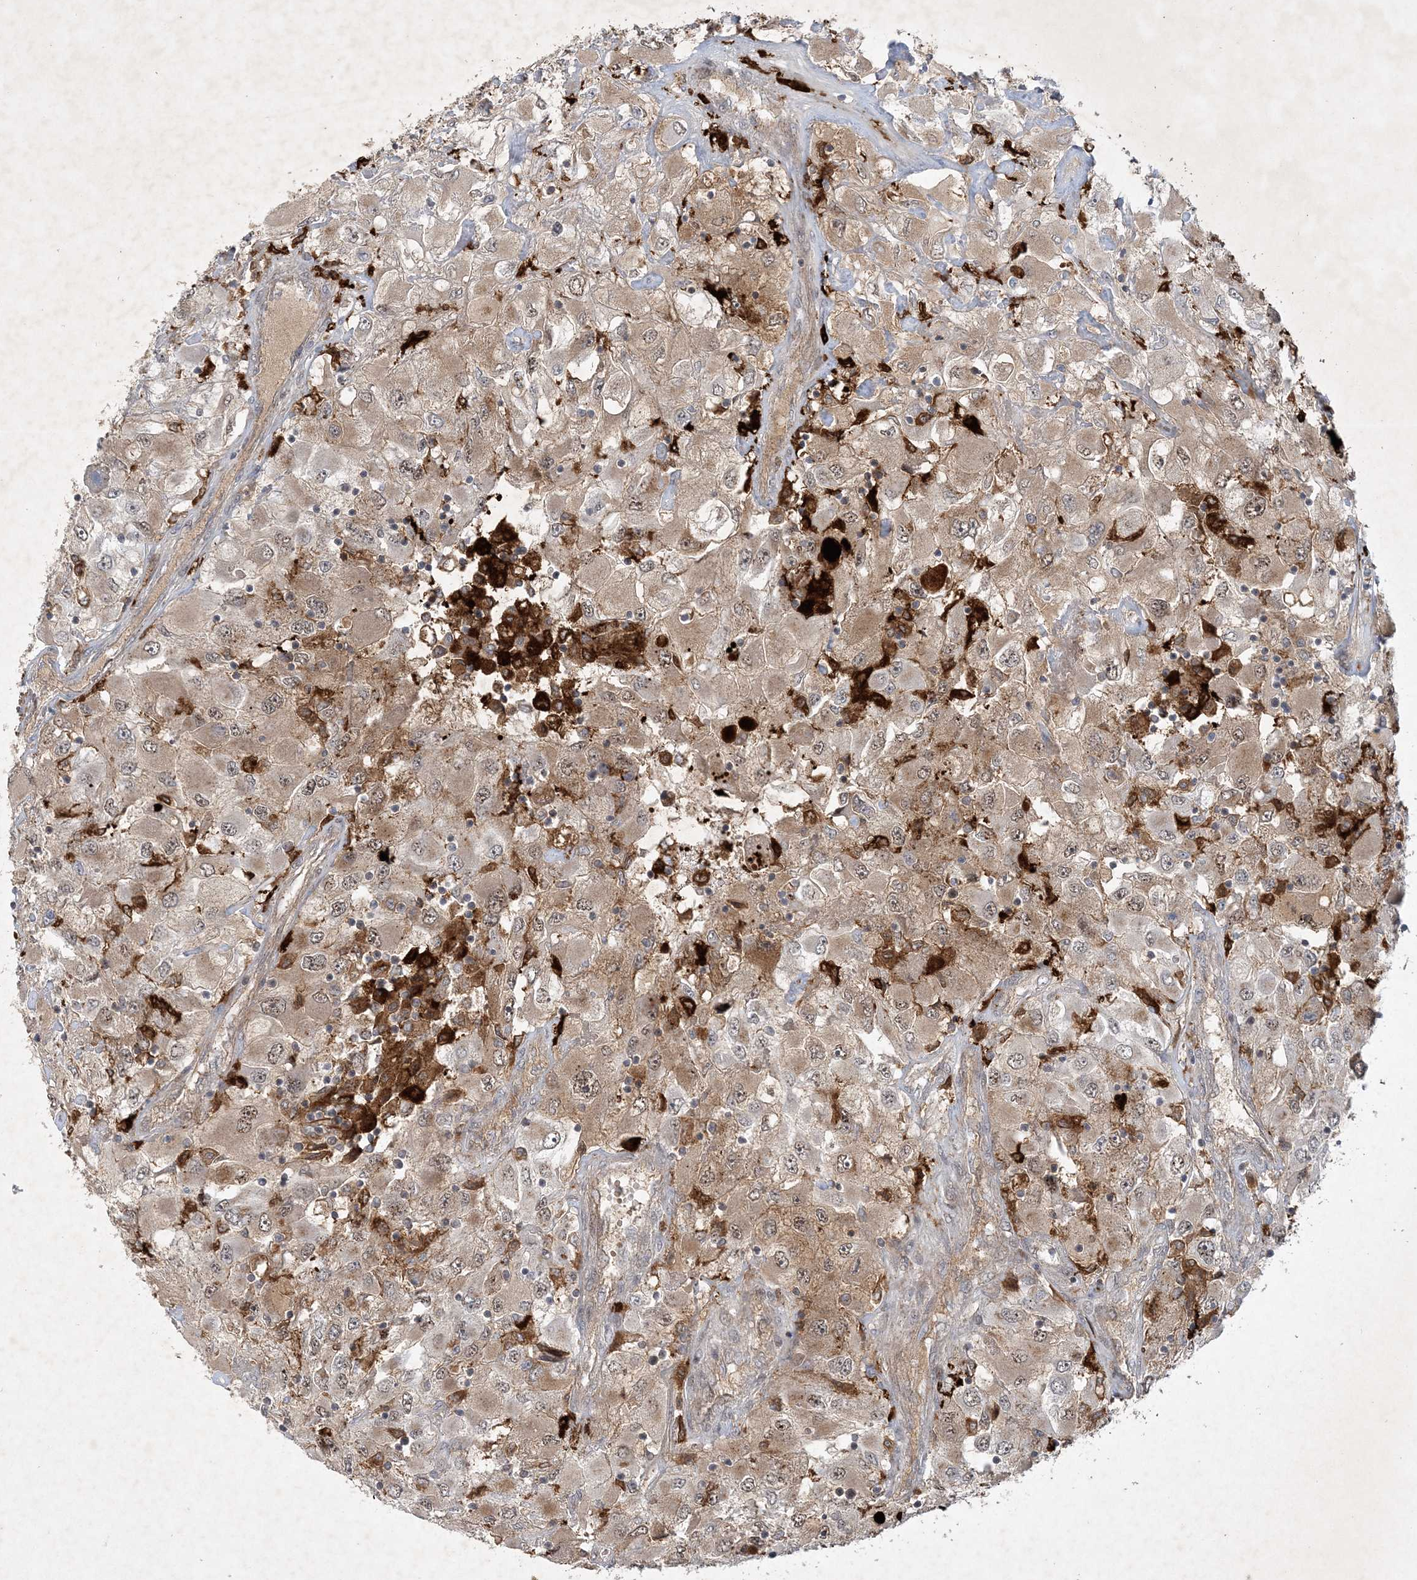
{"staining": {"intensity": "weak", "quantity": ">75%", "location": "cytoplasmic/membranous,nuclear"}, "tissue": "renal cancer", "cell_type": "Tumor cells", "image_type": "cancer", "snomed": [{"axis": "morphology", "description": "Adenocarcinoma, NOS"}, {"axis": "topography", "description": "Kidney"}], "caption": "Protein staining of adenocarcinoma (renal) tissue exhibits weak cytoplasmic/membranous and nuclear staining in about >75% of tumor cells.", "gene": "THG1L", "patient": {"sex": "female", "age": 52}}